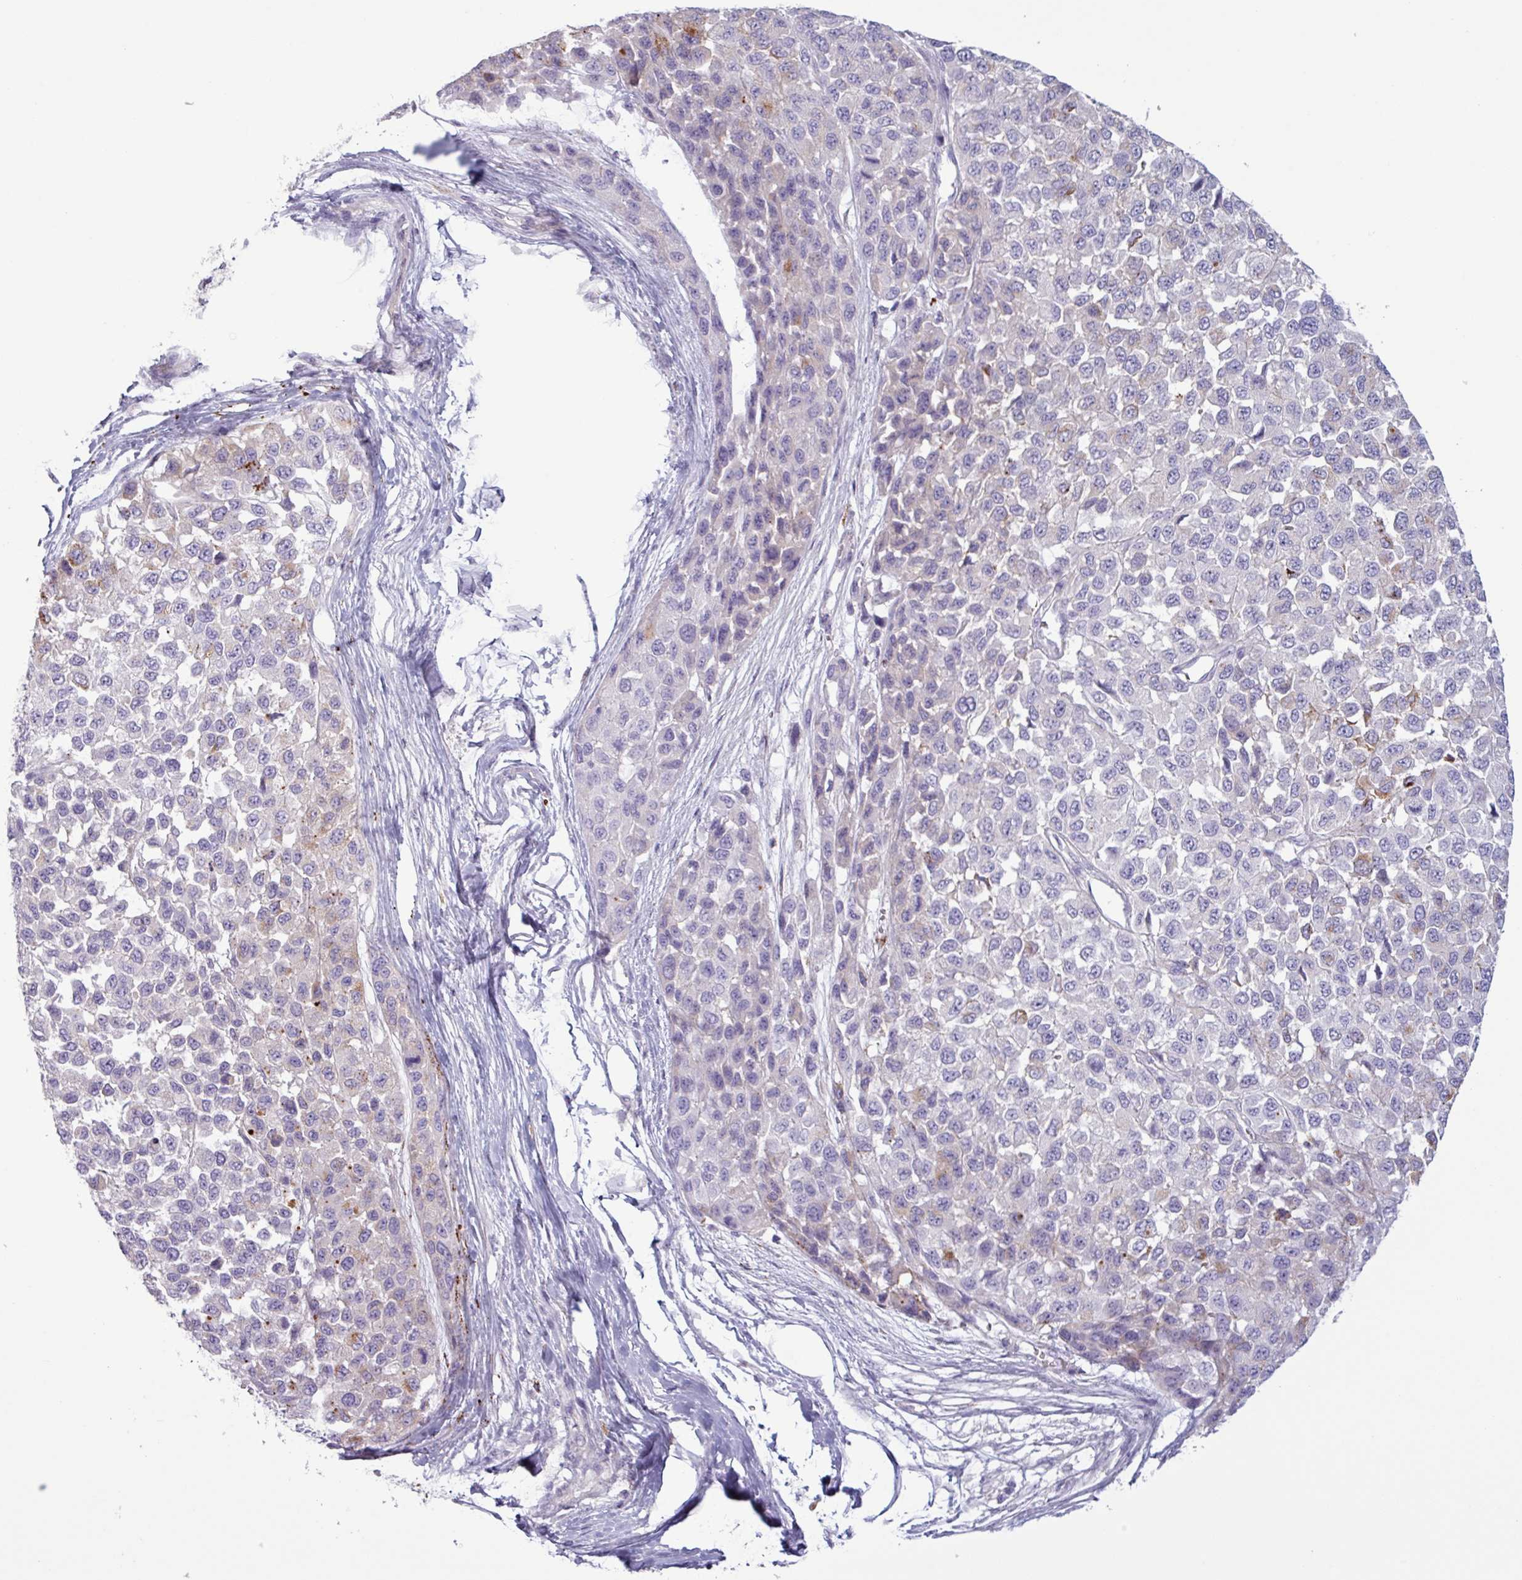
{"staining": {"intensity": "negative", "quantity": "none", "location": "none"}, "tissue": "melanoma", "cell_type": "Tumor cells", "image_type": "cancer", "snomed": [{"axis": "morphology", "description": "Malignant melanoma, NOS"}, {"axis": "topography", "description": "Skin"}], "caption": "An IHC image of malignant melanoma is shown. There is no staining in tumor cells of malignant melanoma.", "gene": "C4B", "patient": {"sex": "male", "age": 62}}